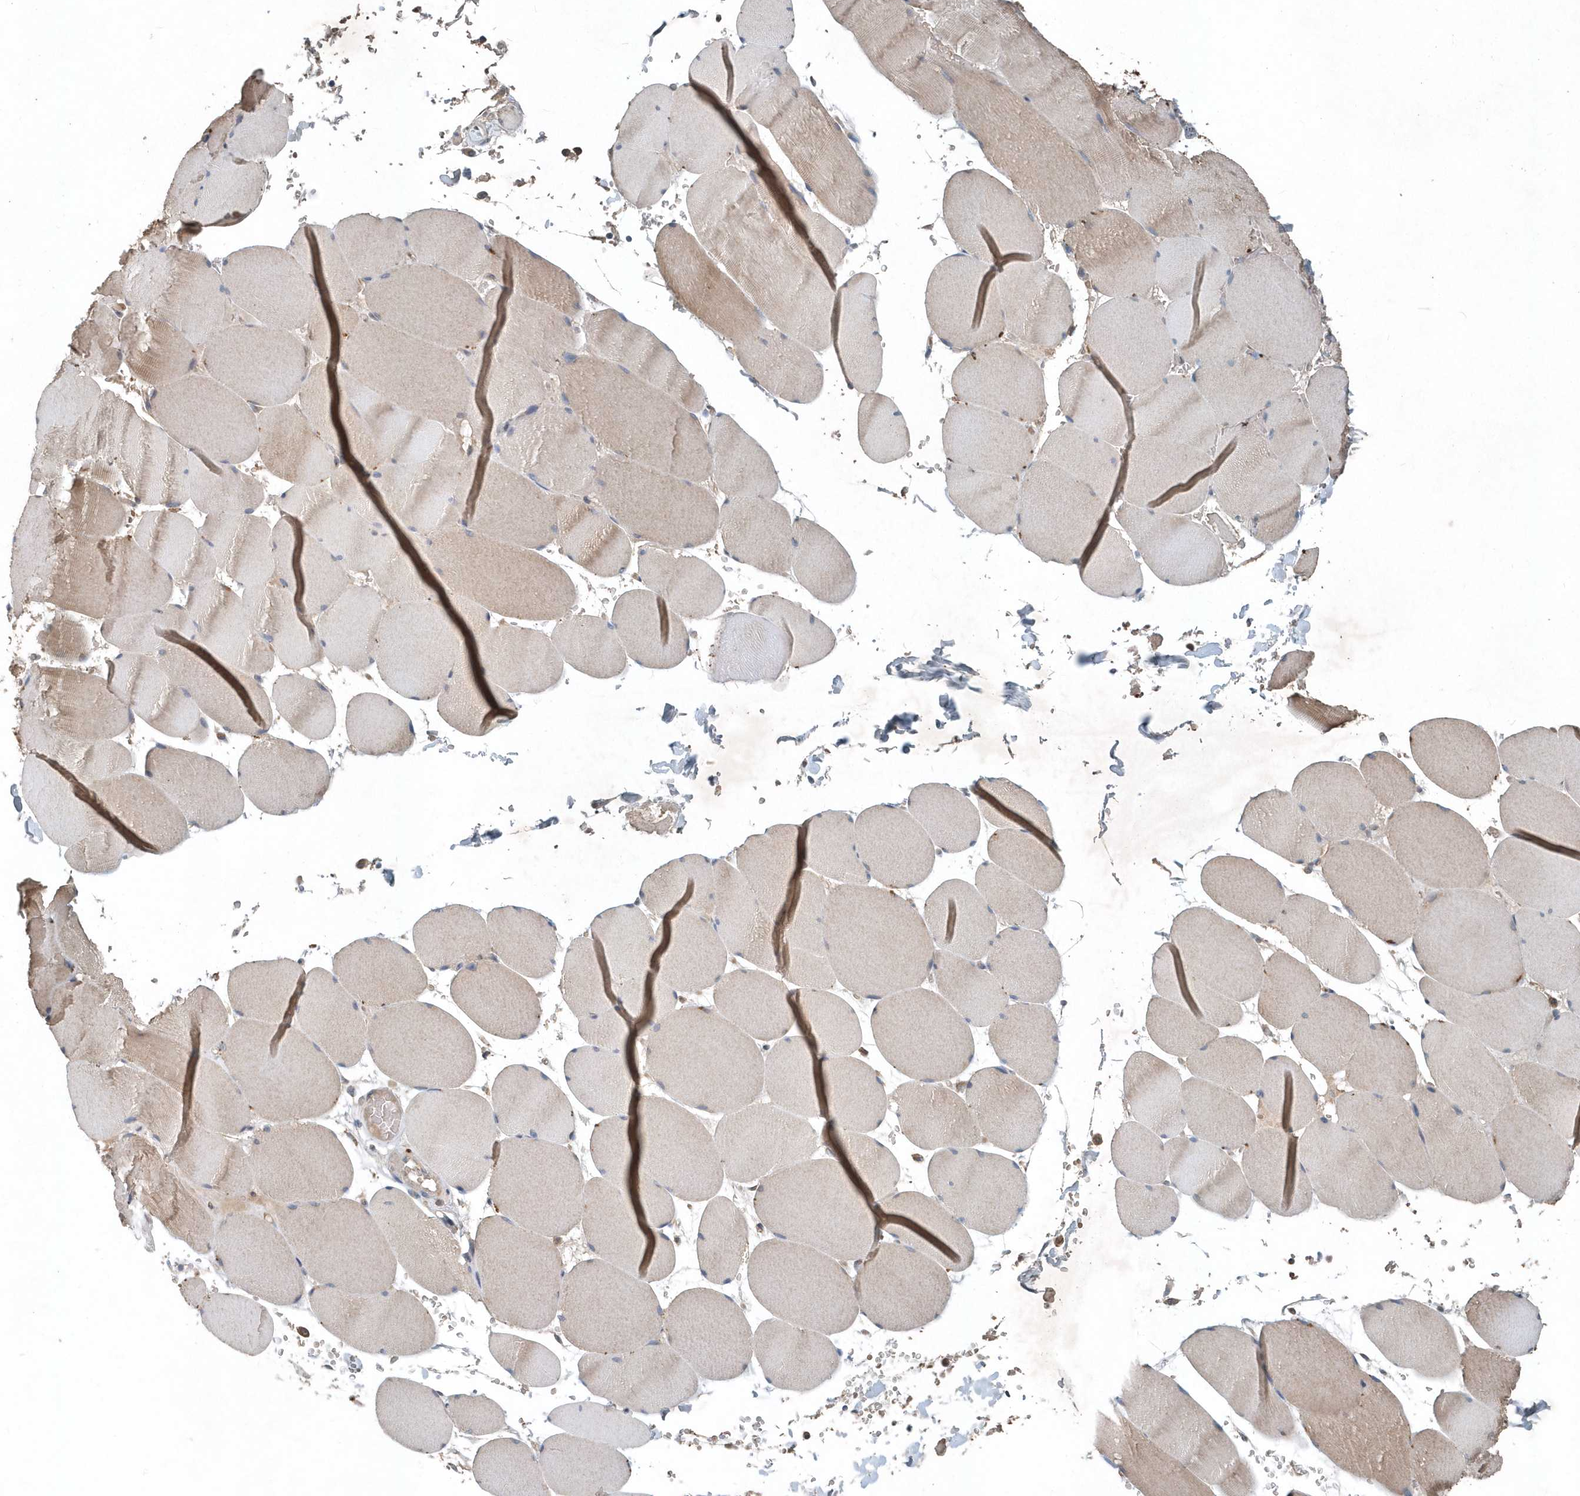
{"staining": {"intensity": "weak", "quantity": "25%-75%", "location": "cytoplasmic/membranous"}, "tissue": "skeletal muscle", "cell_type": "Myocytes", "image_type": "normal", "snomed": [{"axis": "morphology", "description": "Normal tissue, NOS"}, {"axis": "topography", "description": "Skeletal muscle"}, {"axis": "topography", "description": "Head-Neck"}], "caption": "Protein expression analysis of unremarkable skeletal muscle exhibits weak cytoplasmic/membranous staining in about 25%-75% of myocytes. (Brightfield microscopy of DAB IHC at high magnification).", "gene": "SCFD2", "patient": {"sex": "male", "age": 66}}